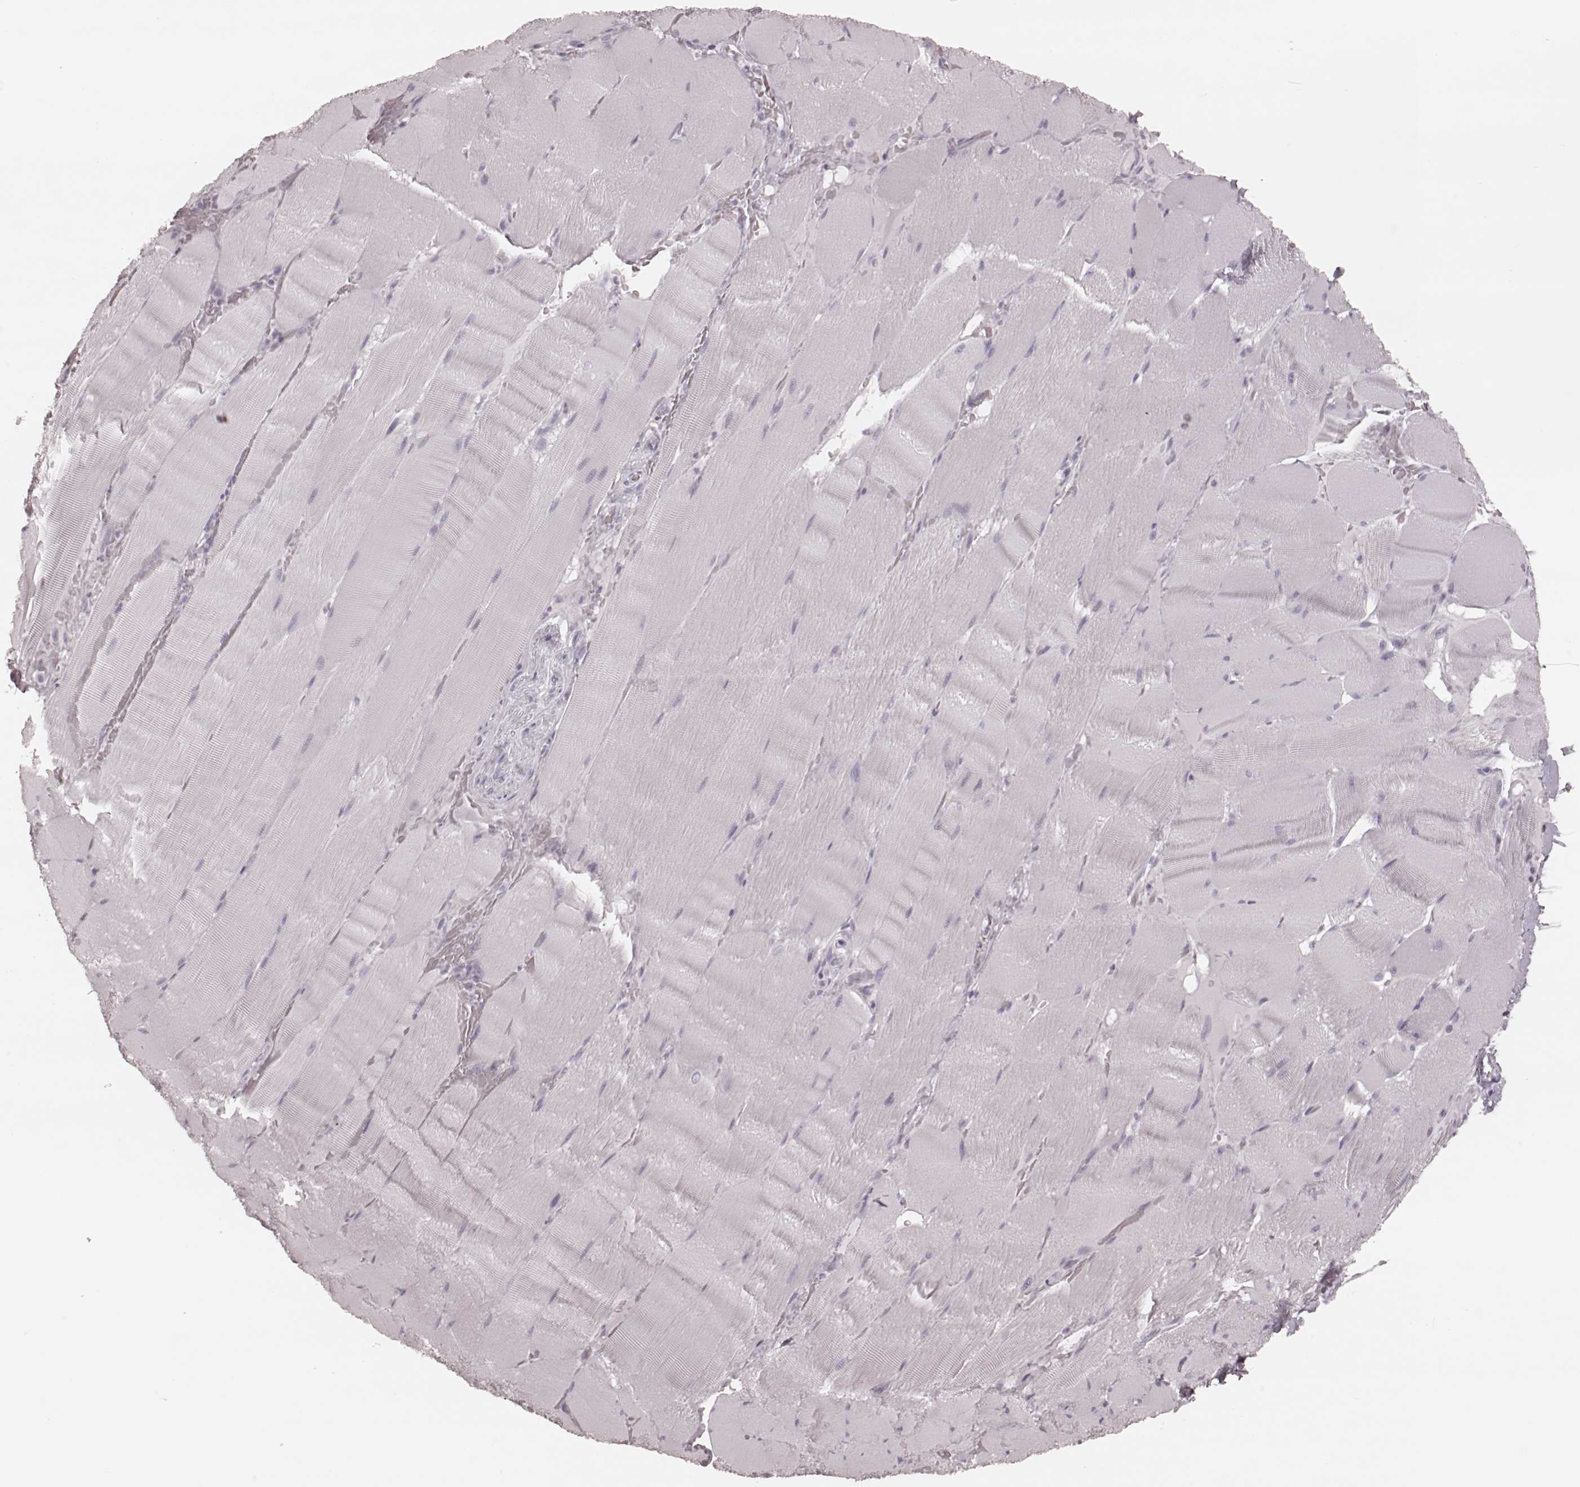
{"staining": {"intensity": "negative", "quantity": "none", "location": "none"}, "tissue": "skeletal muscle", "cell_type": "Myocytes", "image_type": "normal", "snomed": [{"axis": "morphology", "description": "Normal tissue, NOS"}, {"axis": "topography", "description": "Skeletal muscle"}], "caption": "The immunohistochemistry (IHC) micrograph has no significant expression in myocytes of skeletal muscle. (DAB (3,3'-diaminobenzidine) immunohistochemistry visualized using brightfield microscopy, high magnification).", "gene": "KRT74", "patient": {"sex": "male", "age": 56}}